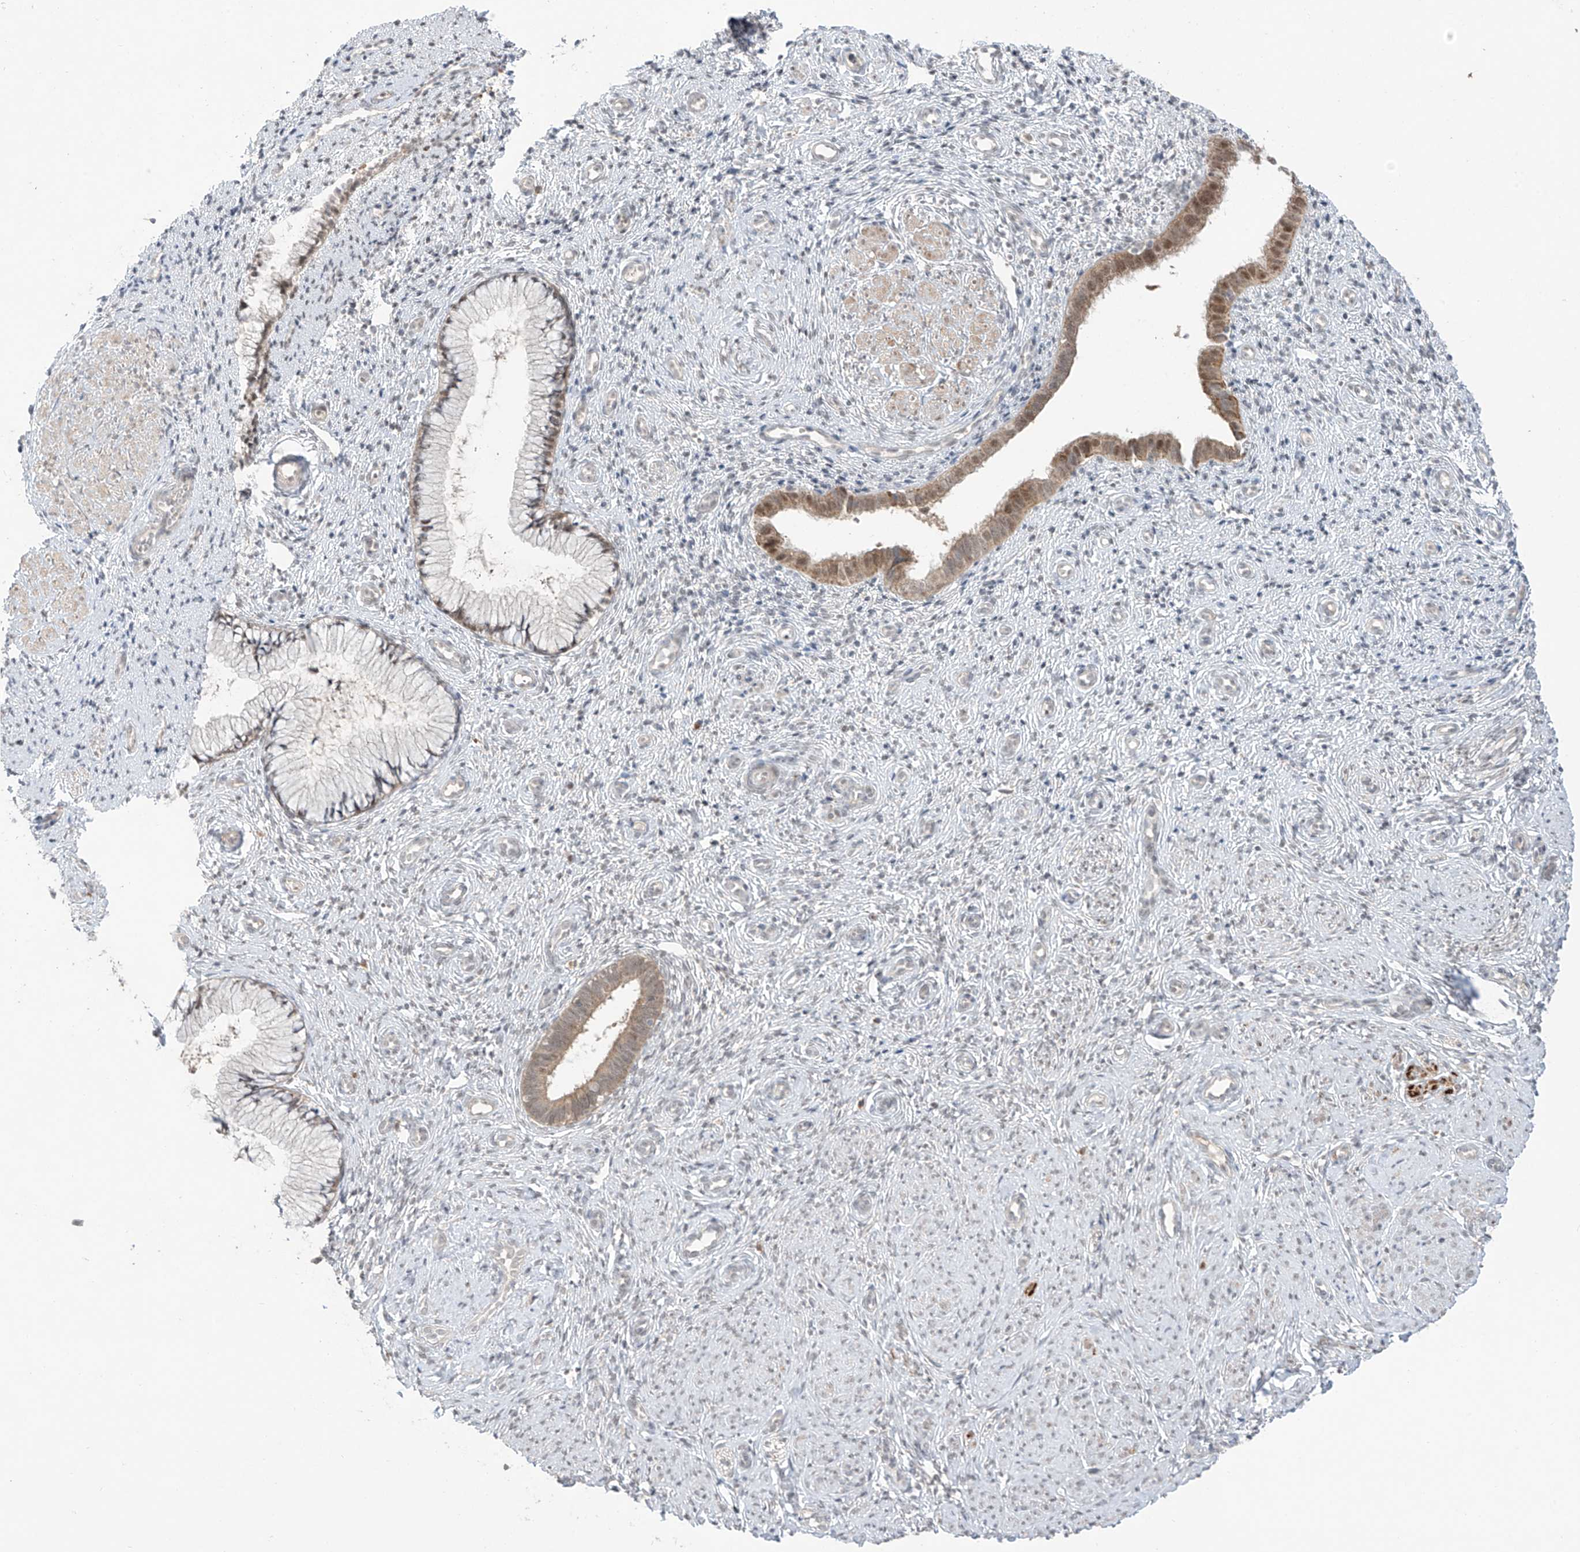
{"staining": {"intensity": "moderate", "quantity": "25%-75%", "location": "cytoplasmic/membranous,nuclear"}, "tissue": "cervix", "cell_type": "Glandular cells", "image_type": "normal", "snomed": [{"axis": "morphology", "description": "Normal tissue, NOS"}, {"axis": "topography", "description": "Cervix"}], "caption": "Brown immunohistochemical staining in benign cervix exhibits moderate cytoplasmic/membranous,nuclear expression in approximately 25%-75% of glandular cells. The protein of interest is stained brown, and the nuclei are stained in blue (DAB IHC with brightfield microscopy, high magnification).", "gene": "OGT", "patient": {"sex": "female", "age": 27}}